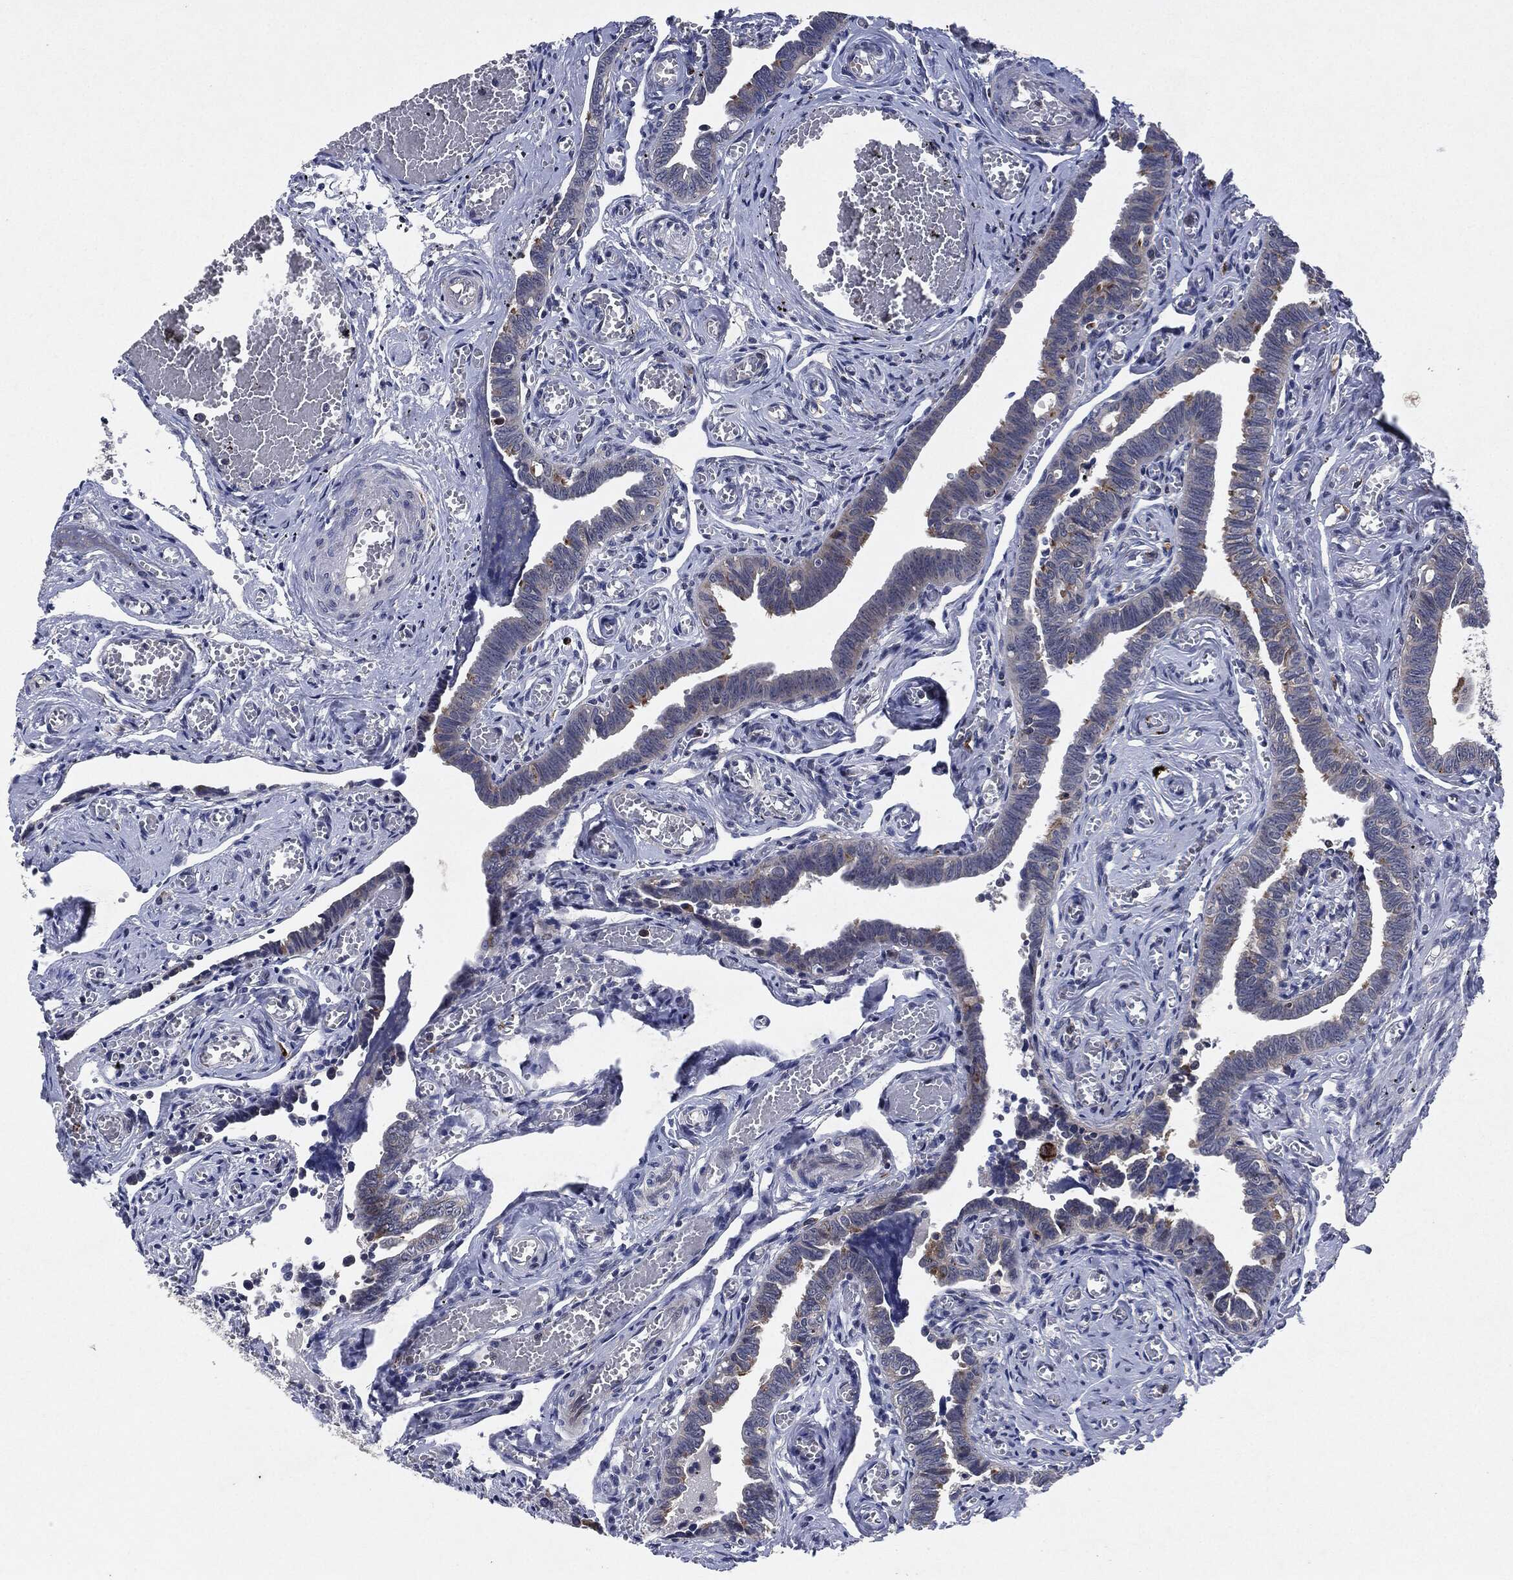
{"staining": {"intensity": "moderate", "quantity": "<25%", "location": "cytoplasmic/membranous"}, "tissue": "fallopian tube", "cell_type": "Glandular cells", "image_type": "normal", "snomed": [{"axis": "morphology", "description": "Normal tissue, NOS"}, {"axis": "topography", "description": "Vascular tissue"}, {"axis": "topography", "description": "Fallopian tube"}], "caption": "Fallopian tube stained with DAB (3,3'-diaminobenzidine) immunohistochemistry shows low levels of moderate cytoplasmic/membranous positivity in approximately <25% of glandular cells.", "gene": "SLC31A2", "patient": {"sex": "female", "age": 67}}